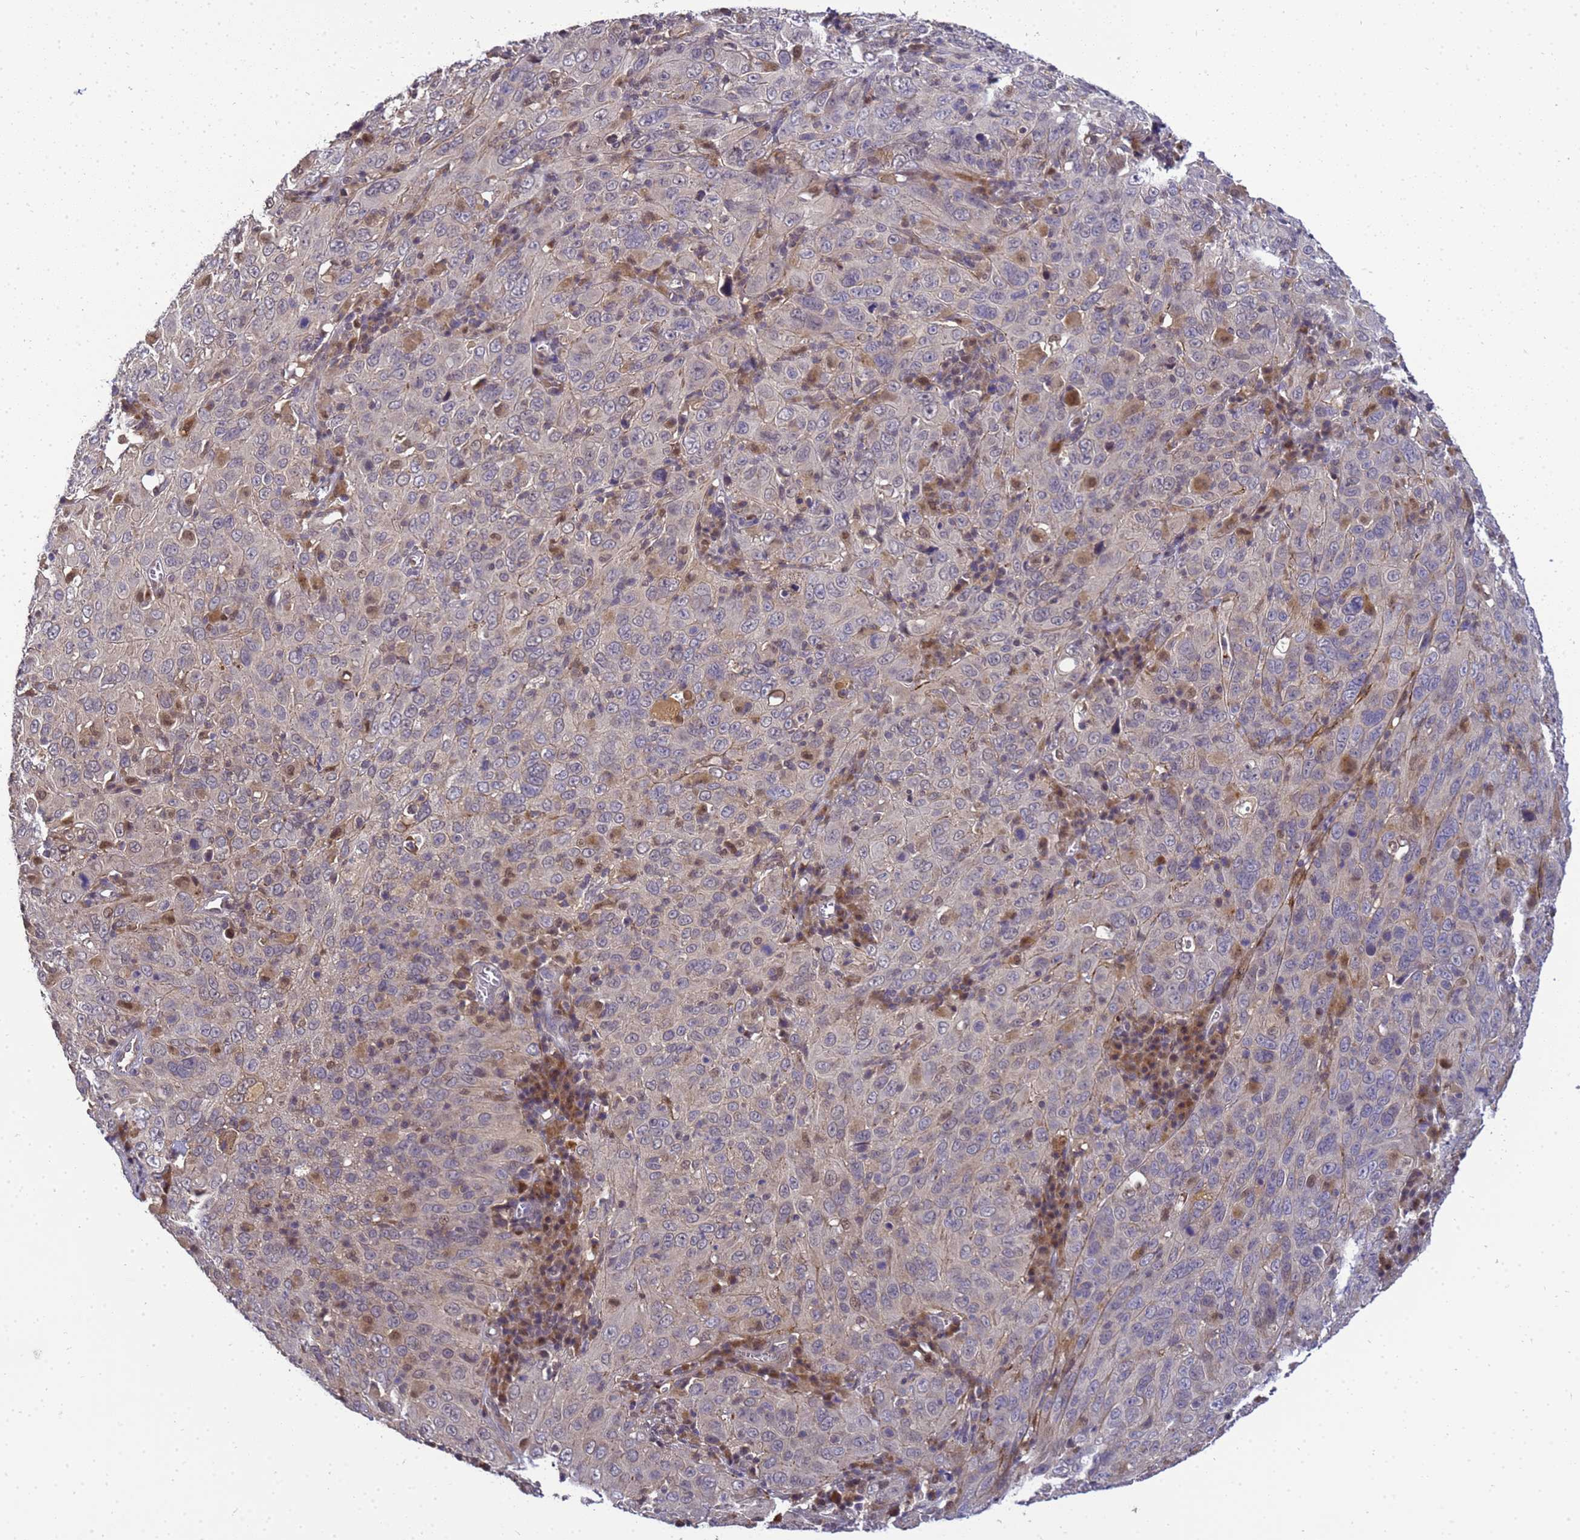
{"staining": {"intensity": "negative", "quantity": "none", "location": "none"}, "tissue": "cervical cancer", "cell_type": "Tumor cells", "image_type": "cancer", "snomed": [{"axis": "morphology", "description": "Squamous cell carcinoma, NOS"}, {"axis": "topography", "description": "Cervix"}], "caption": "Human cervical cancer (squamous cell carcinoma) stained for a protein using immunohistochemistry exhibits no positivity in tumor cells.", "gene": "TMEM74B", "patient": {"sex": "female", "age": 46}}